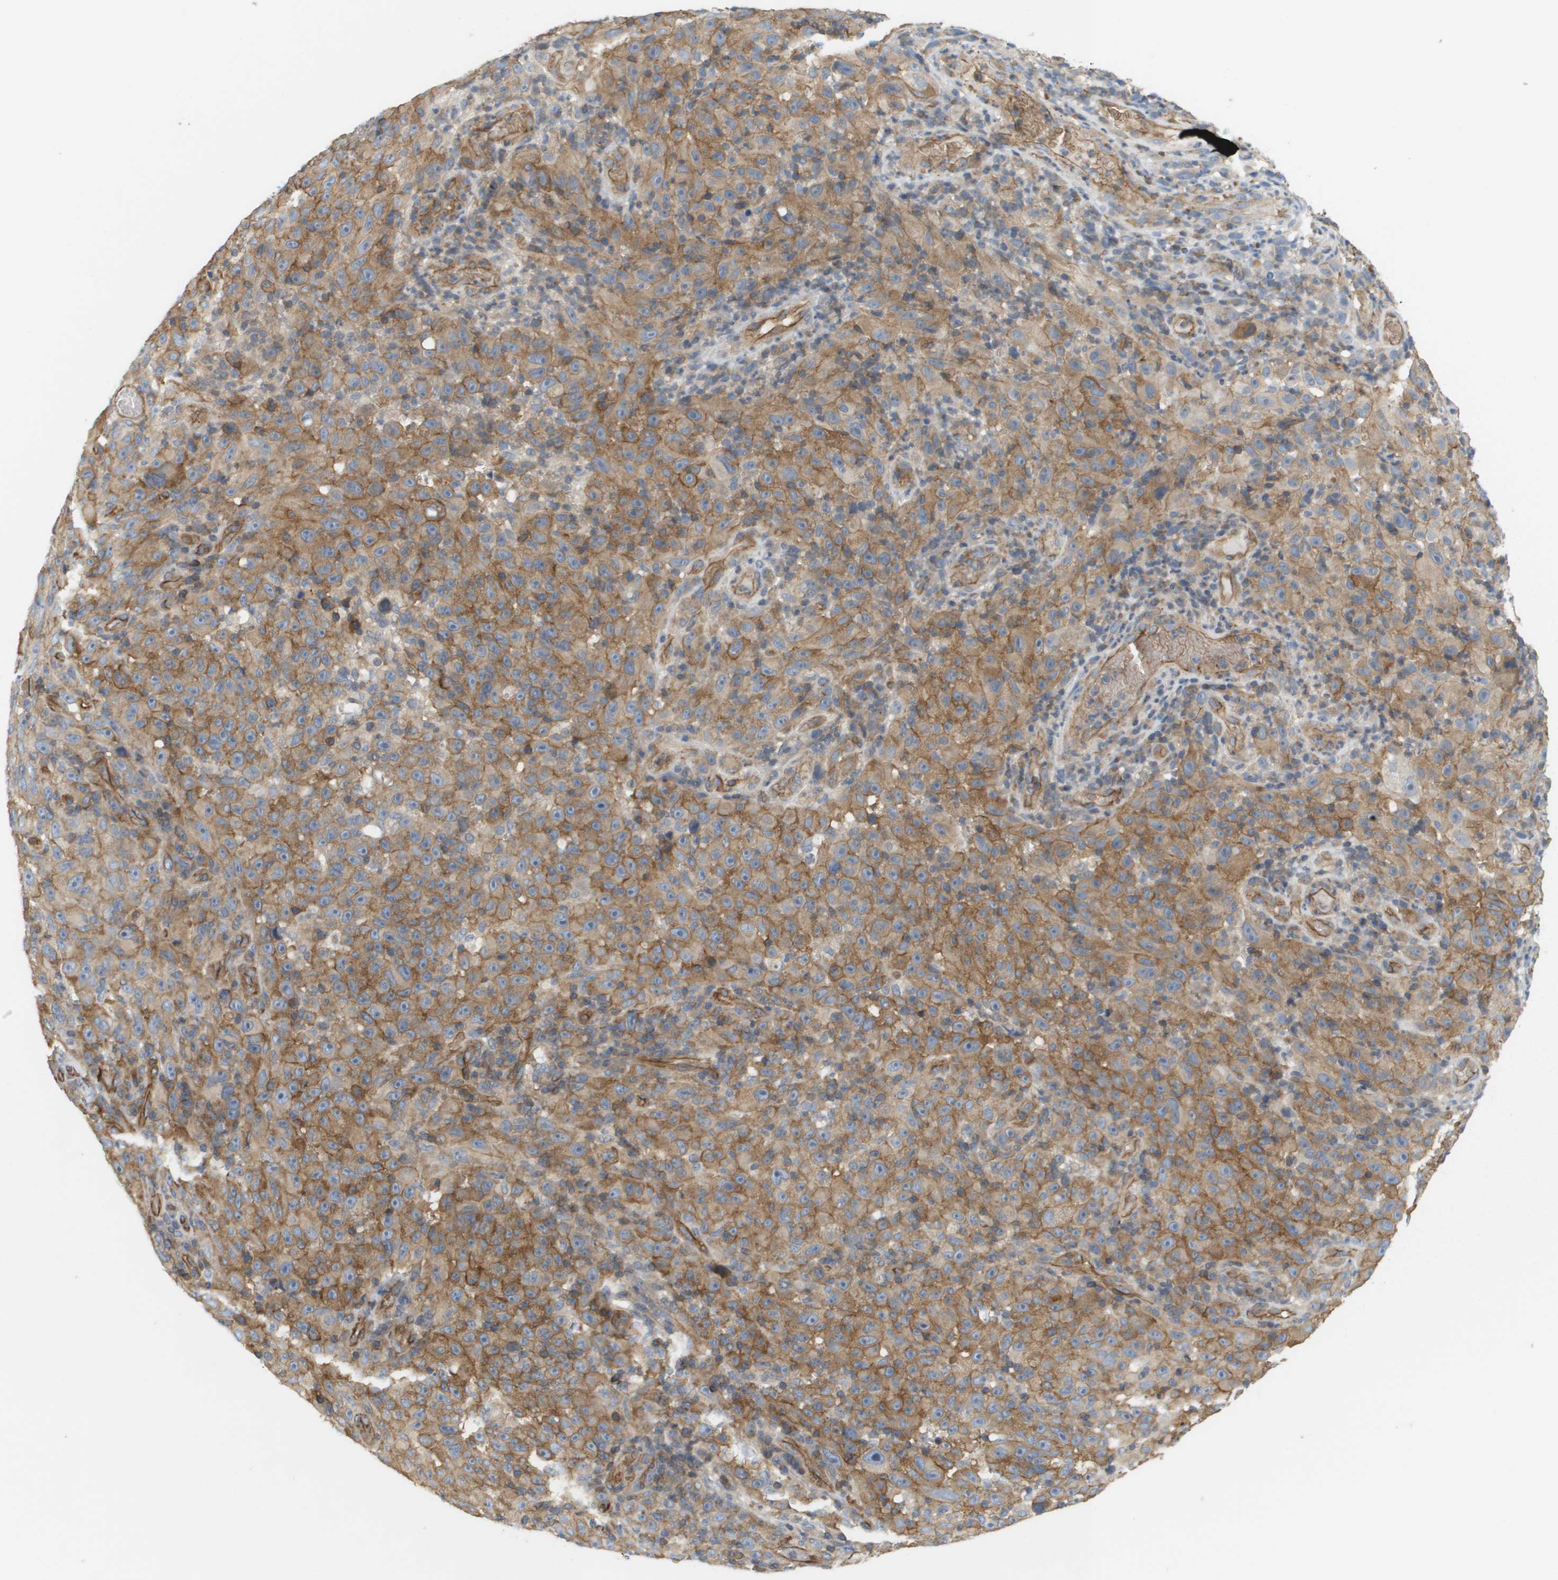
{"staining": {"intensity": "moderate", "quantity": ">75%", "location": "cytoplasmic/membranous"}, "tissue": "melanoma", "cell_type": "Tumor cells", "image_type": "cancer", "snomed": [{"axis": "morphology", "description": "Malignant melanoma, NOS"}, {"axis": "topography", "description": "Skin"}], "caption": "High-power microscopy captured an IHC micrograph of melanoma, revealing moderate cytoplasmic/membranous expression in approximately >75% of tumor cells.", "gene": "SGMS2", "patient": {"sex": "female", "age": 82}}